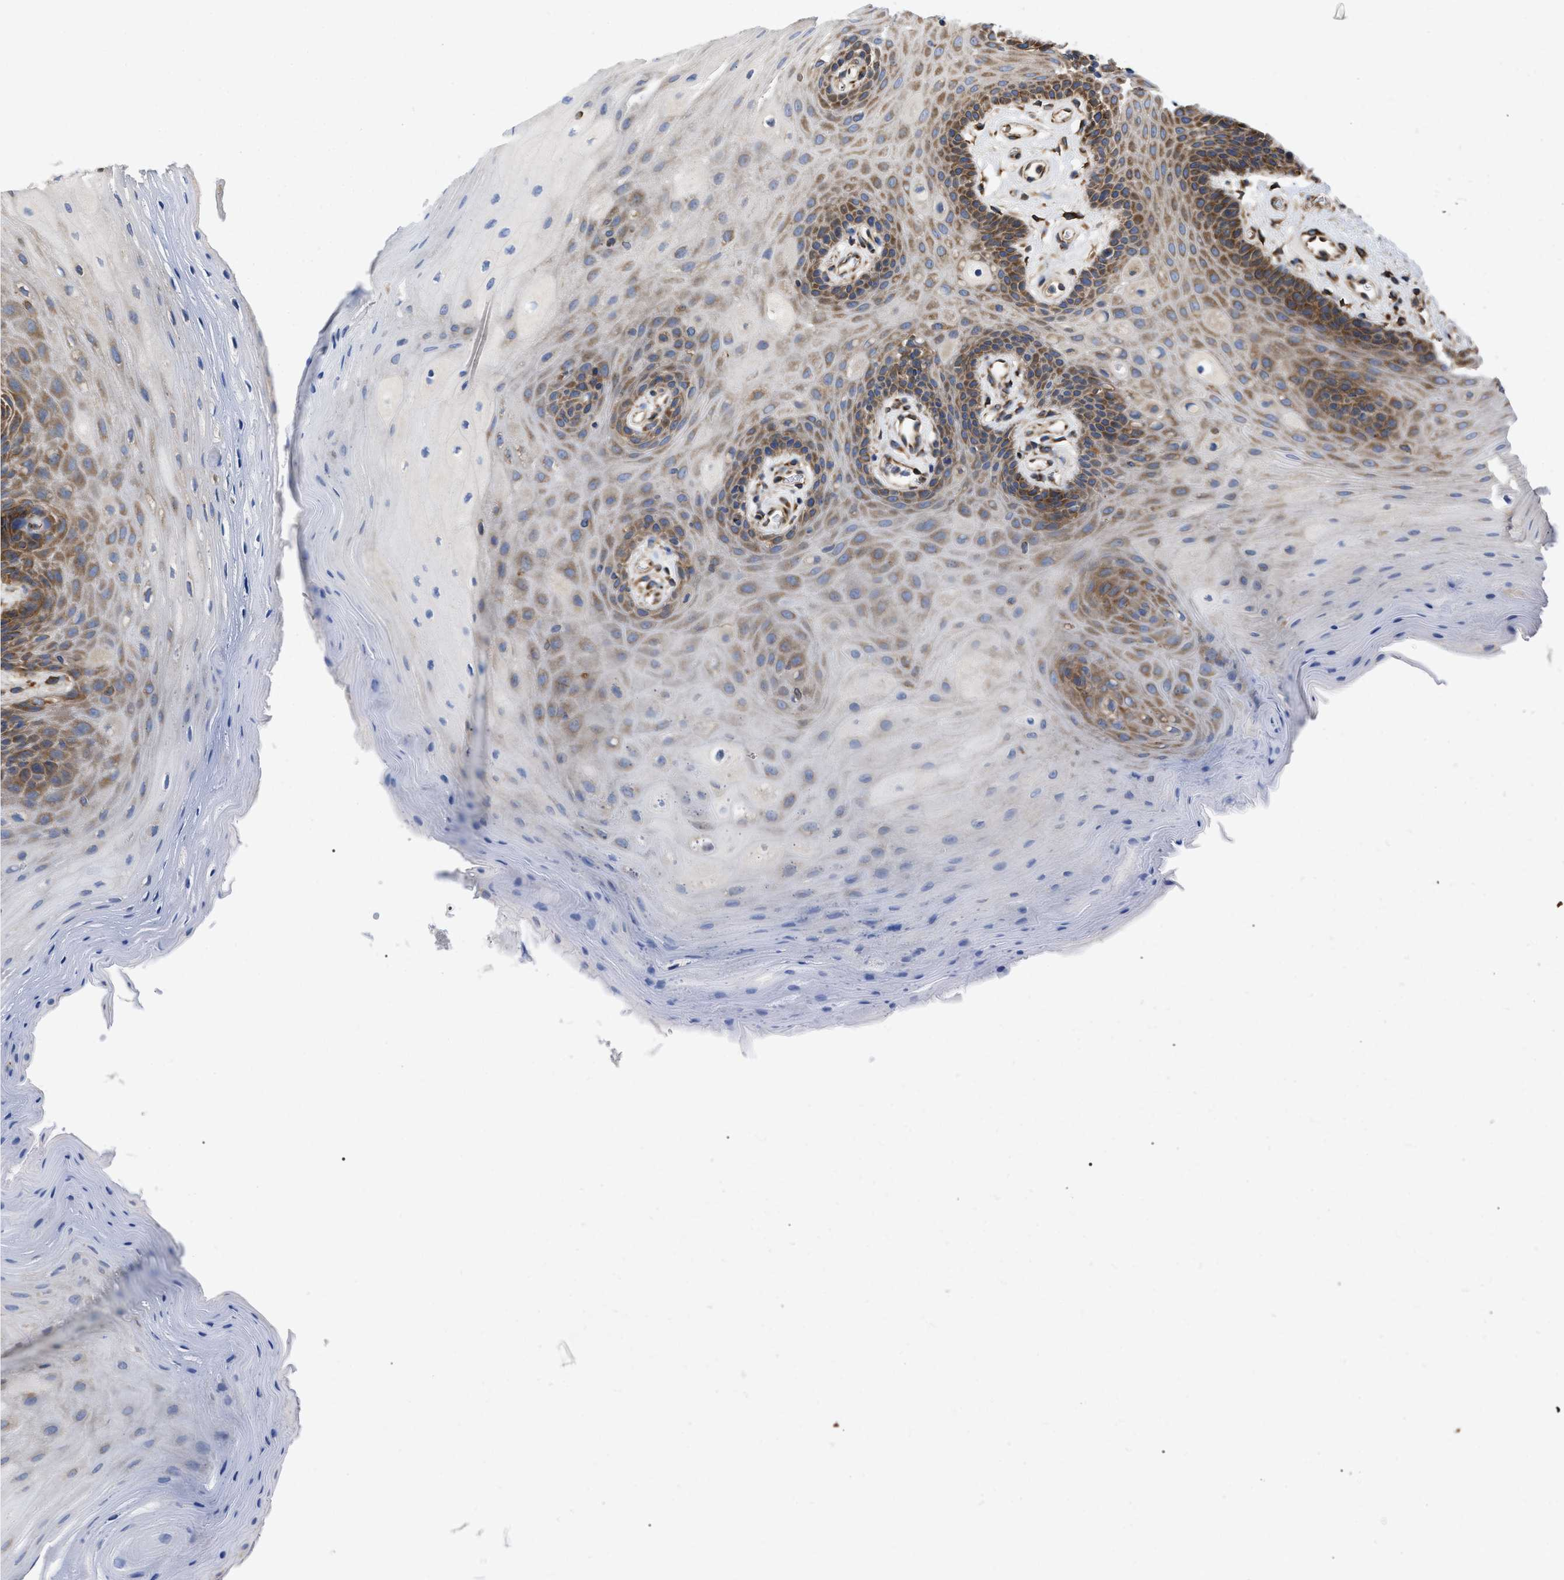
{"staining": {"intensity": "strong", "quantity": "25%-75%", "location": "cytoplasmic/membranous"}, "tissue": "oral mucosa", "cell_type": "Squamous epithelial cells", "image_type": "normal", "snomed": [{"axis": "morphology", "description": "Normal tissue, NOS"}, {"axis": "morphology", "description": "Squamous cell carcinoma, NOS"}, {"axis": "topography", "description": "Oral tissue"}, {"axis": "topography", "description": "Head-Neck"}], "caption": "DAB immunohistochemical staining of unremarkable human oral mucosa exhibits strong cytoplasmic/membranous protein expression in about 25%-75% of squamous epithelial cells.", "gene": "FAM120A", "patient": {"sex": "male", "age": 71}}